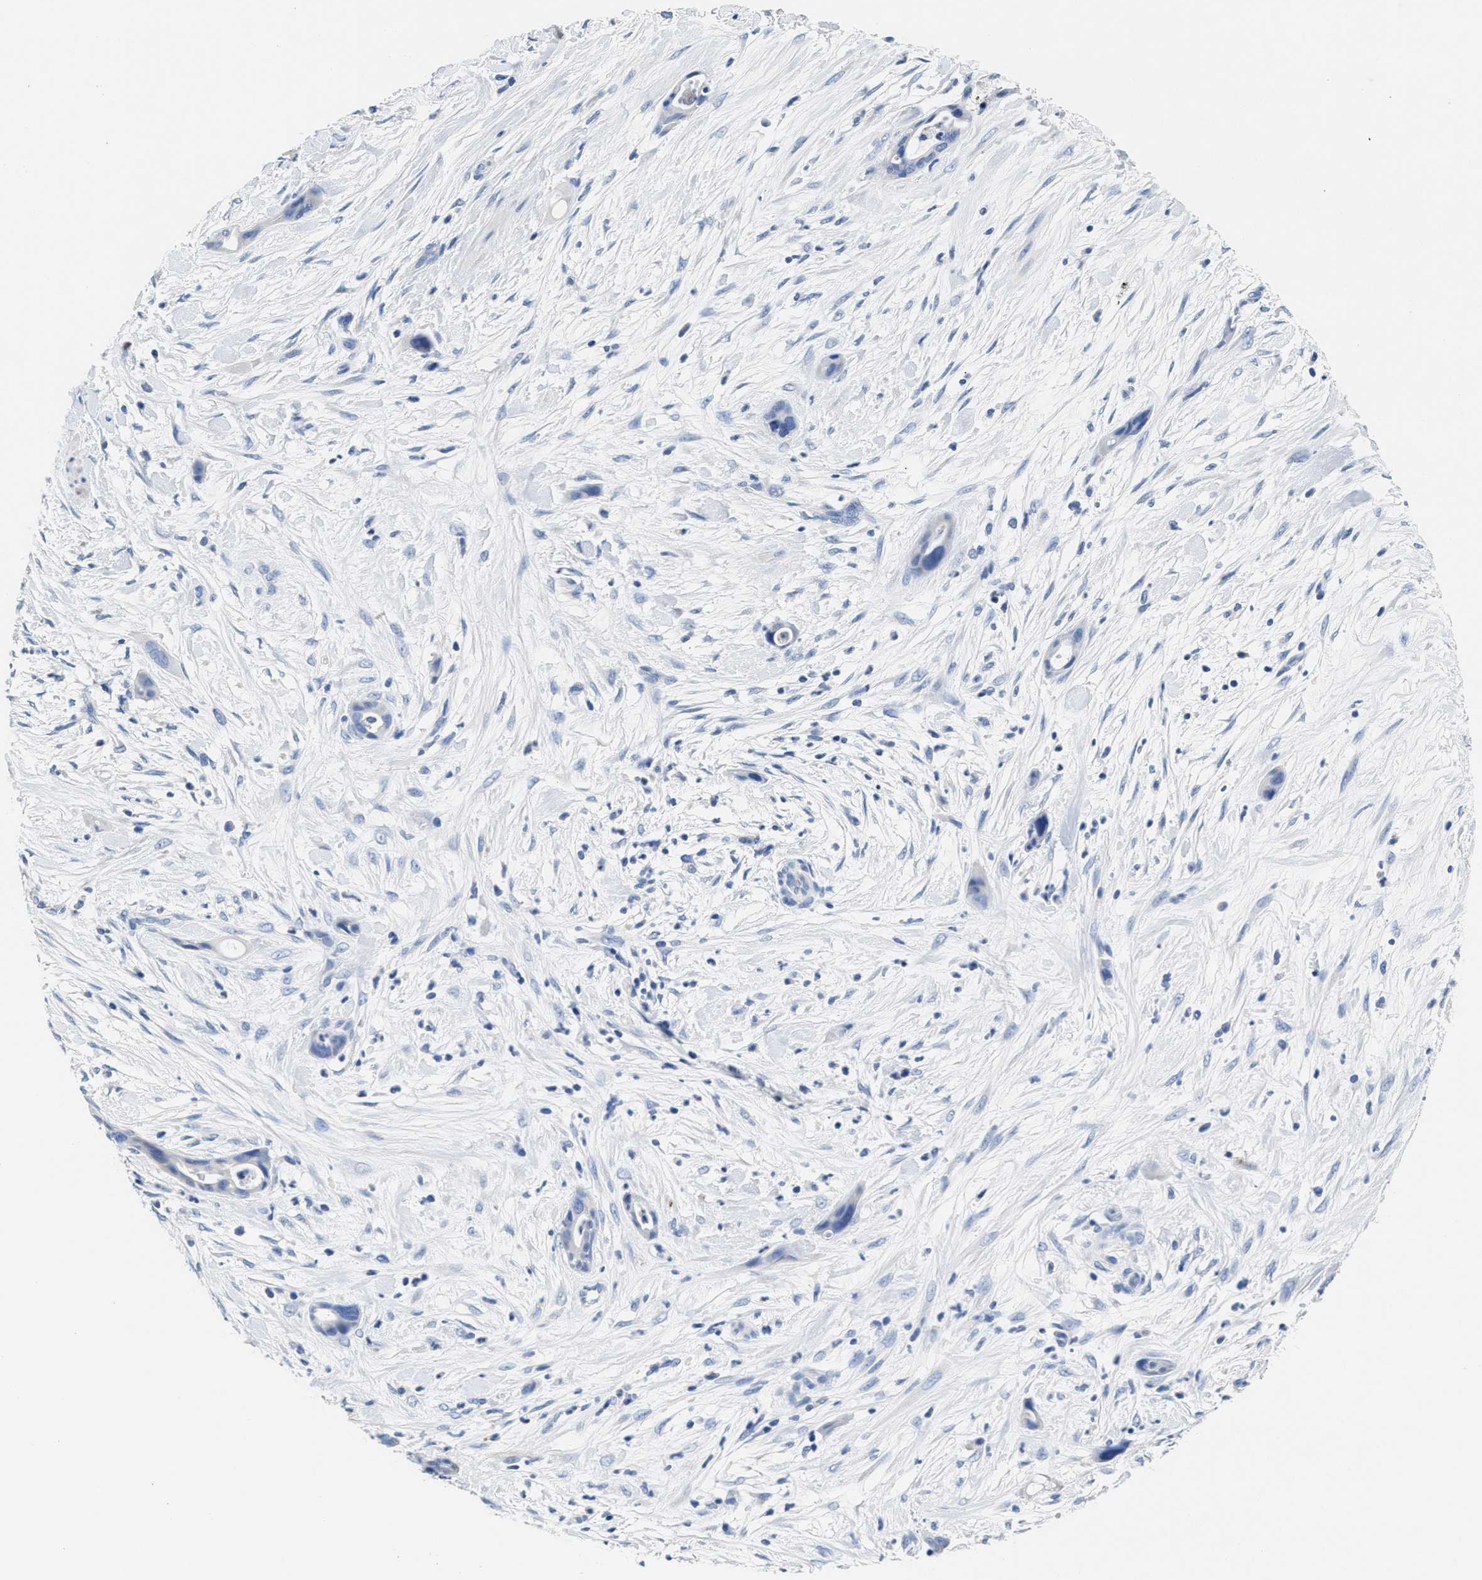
{"staining": {"intensity": "negative", "quantity": "none", "location": "none"}, "tissue": "pancreatic cancer", "cell_type": "Tumor cells", "image_type": "cancer", "snomed": [{"axis": "morphology", "description": "Adenocarcinoma, NOS"}, {"axis": "topography", "description": "Pancreas"}], "caption": "Pancreatic adenocarcinoma stained for a protein using immunohistochemistry exhibits no expression tumor cells.", "gene": "SLFN13", "patient": {"sex": "male", "age": 59}}